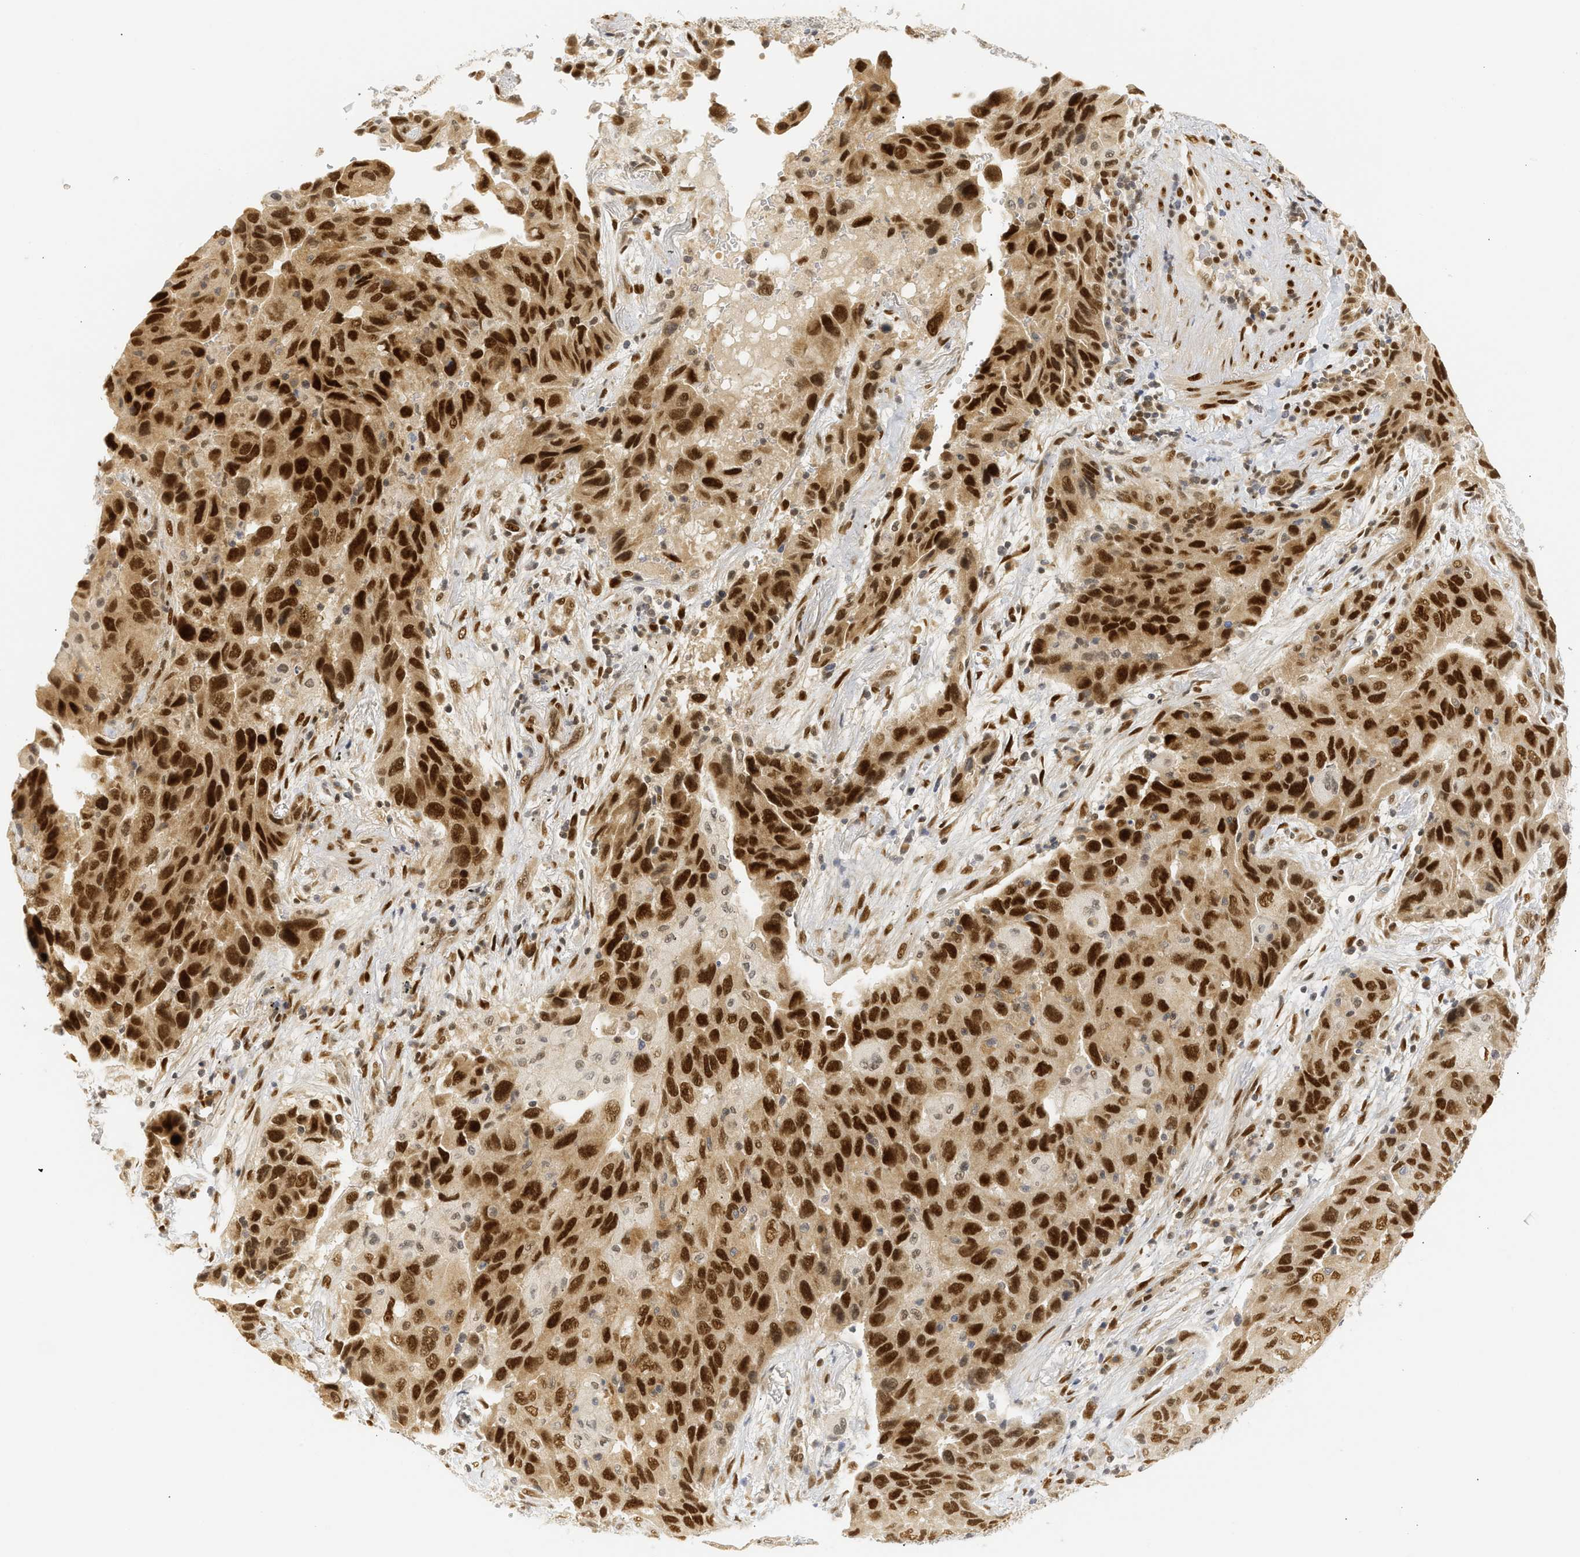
{"staining": {"intensity": "strong", "quantity": ">75%", "location": "nuclear"}, "tissue": "lung cancer", "cell_type": "Tumor cells", "image_type": "cancer", "snomed": [{"axis": "morphology", "description": "Adenocarcinoma, NOS"}, {"axis": "topography", "description": "Lung"}], "caption": "An immunohistochemistry histopathology image of tumor tissue is shown. Protein staining in brown labels strong nuclear positivity in lung cancer (adenocarcinoma) within tumor cells. (DAB = brown stain, brightfield microscopy at high magnification).", "gene": "SSBP2", "patient": {"sex": "female", "age": 65}}